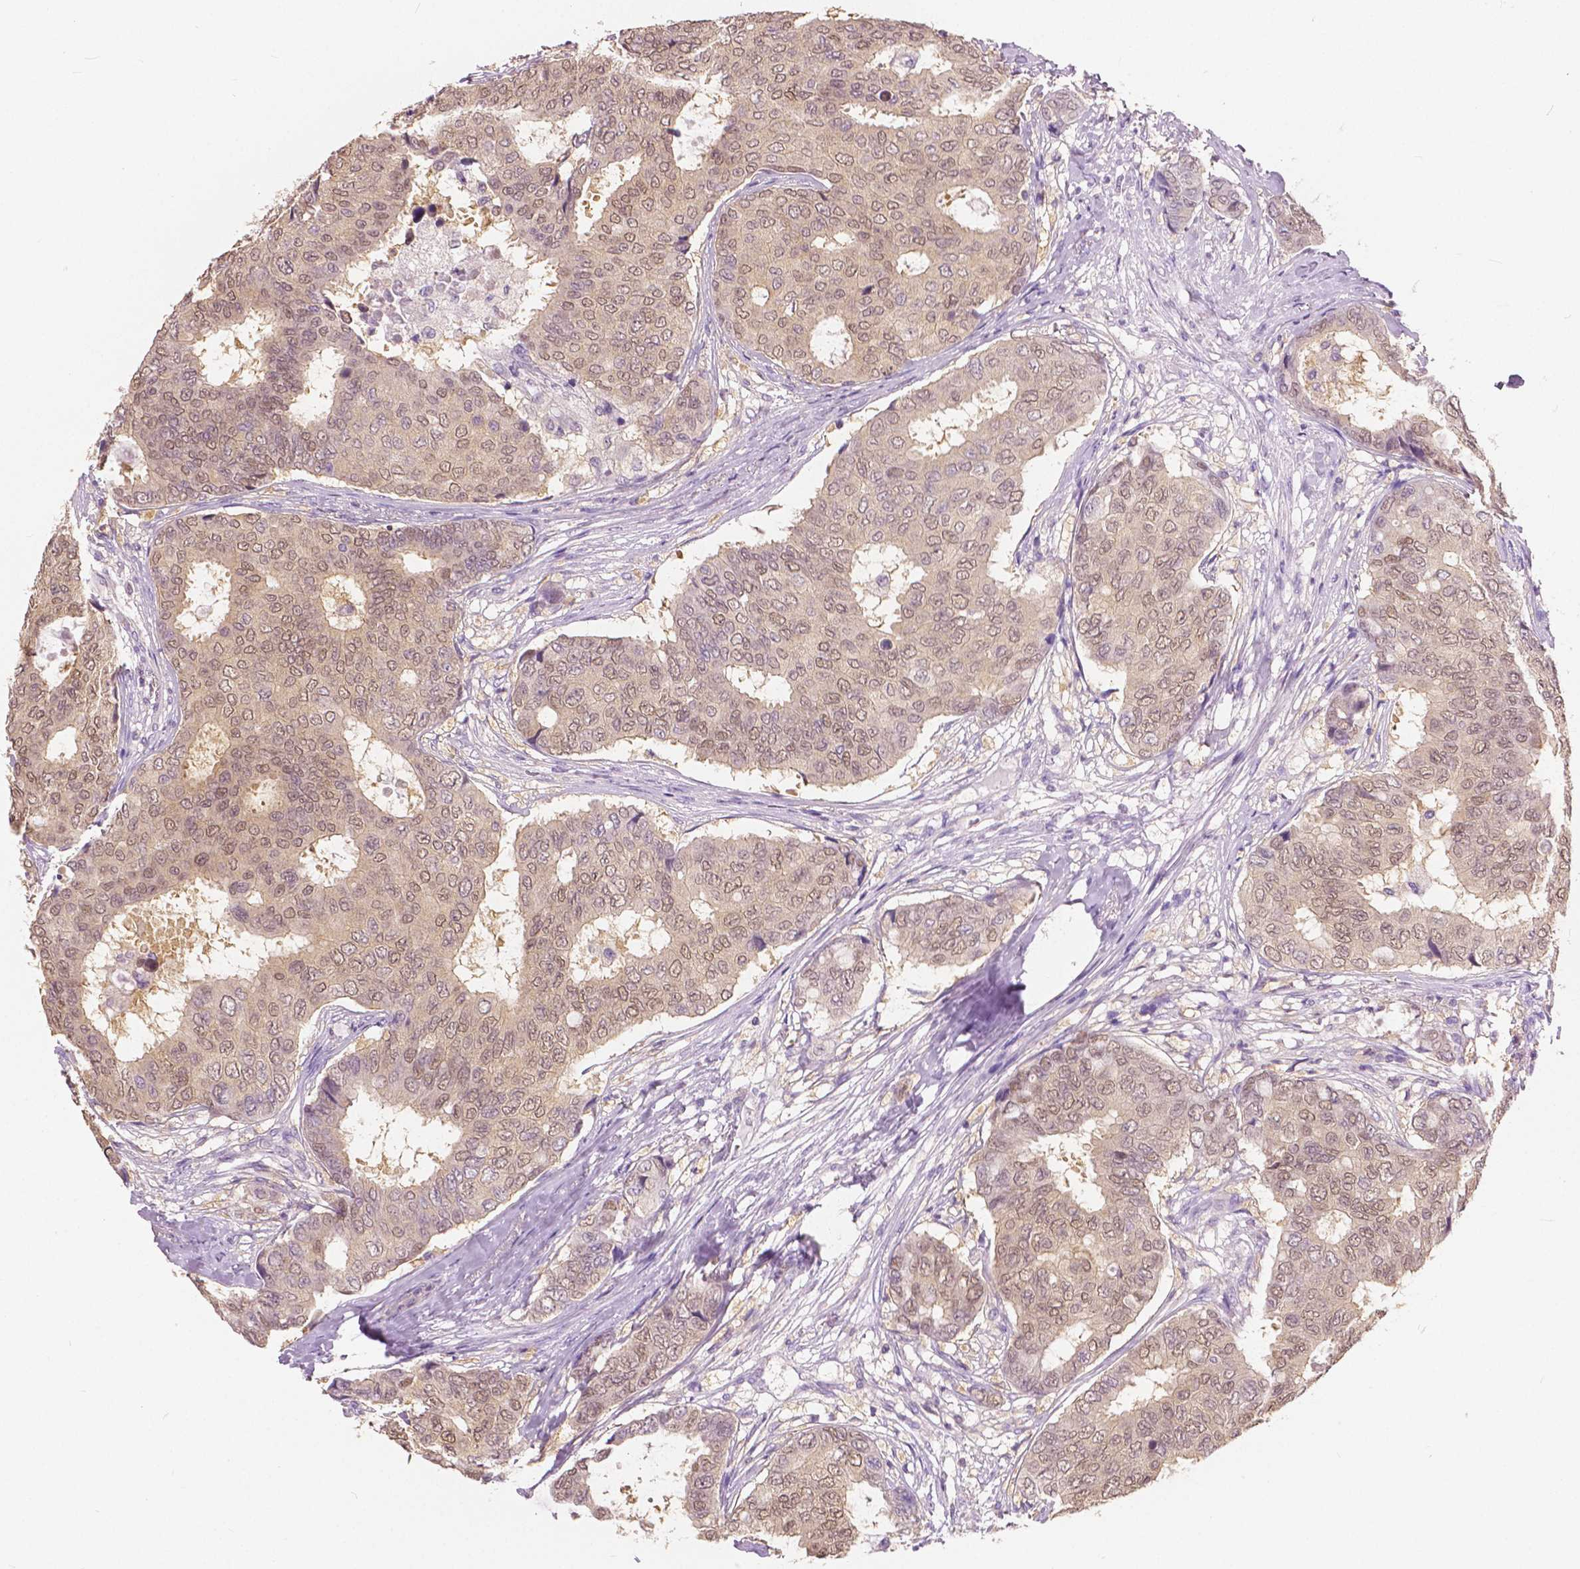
{"staining": {"intensity": "weak", "quantity": ">75%", "location": "nuclear"}, "tissue": "breast cancer", "cell_type": "Tumor cells", "image_type": "cancer", "snomed": [{"axis": "morphology", "description": "Duct carcinoma"}, {"axis": "topography", "description": "Breast"}], "caption": "The micrograph displays staining of breast cancer, revealing weak nuclear protein staining (brown color) within tumor cells.", "gene": "TKFC", "patient": {"sex": "female", "age": 75}}